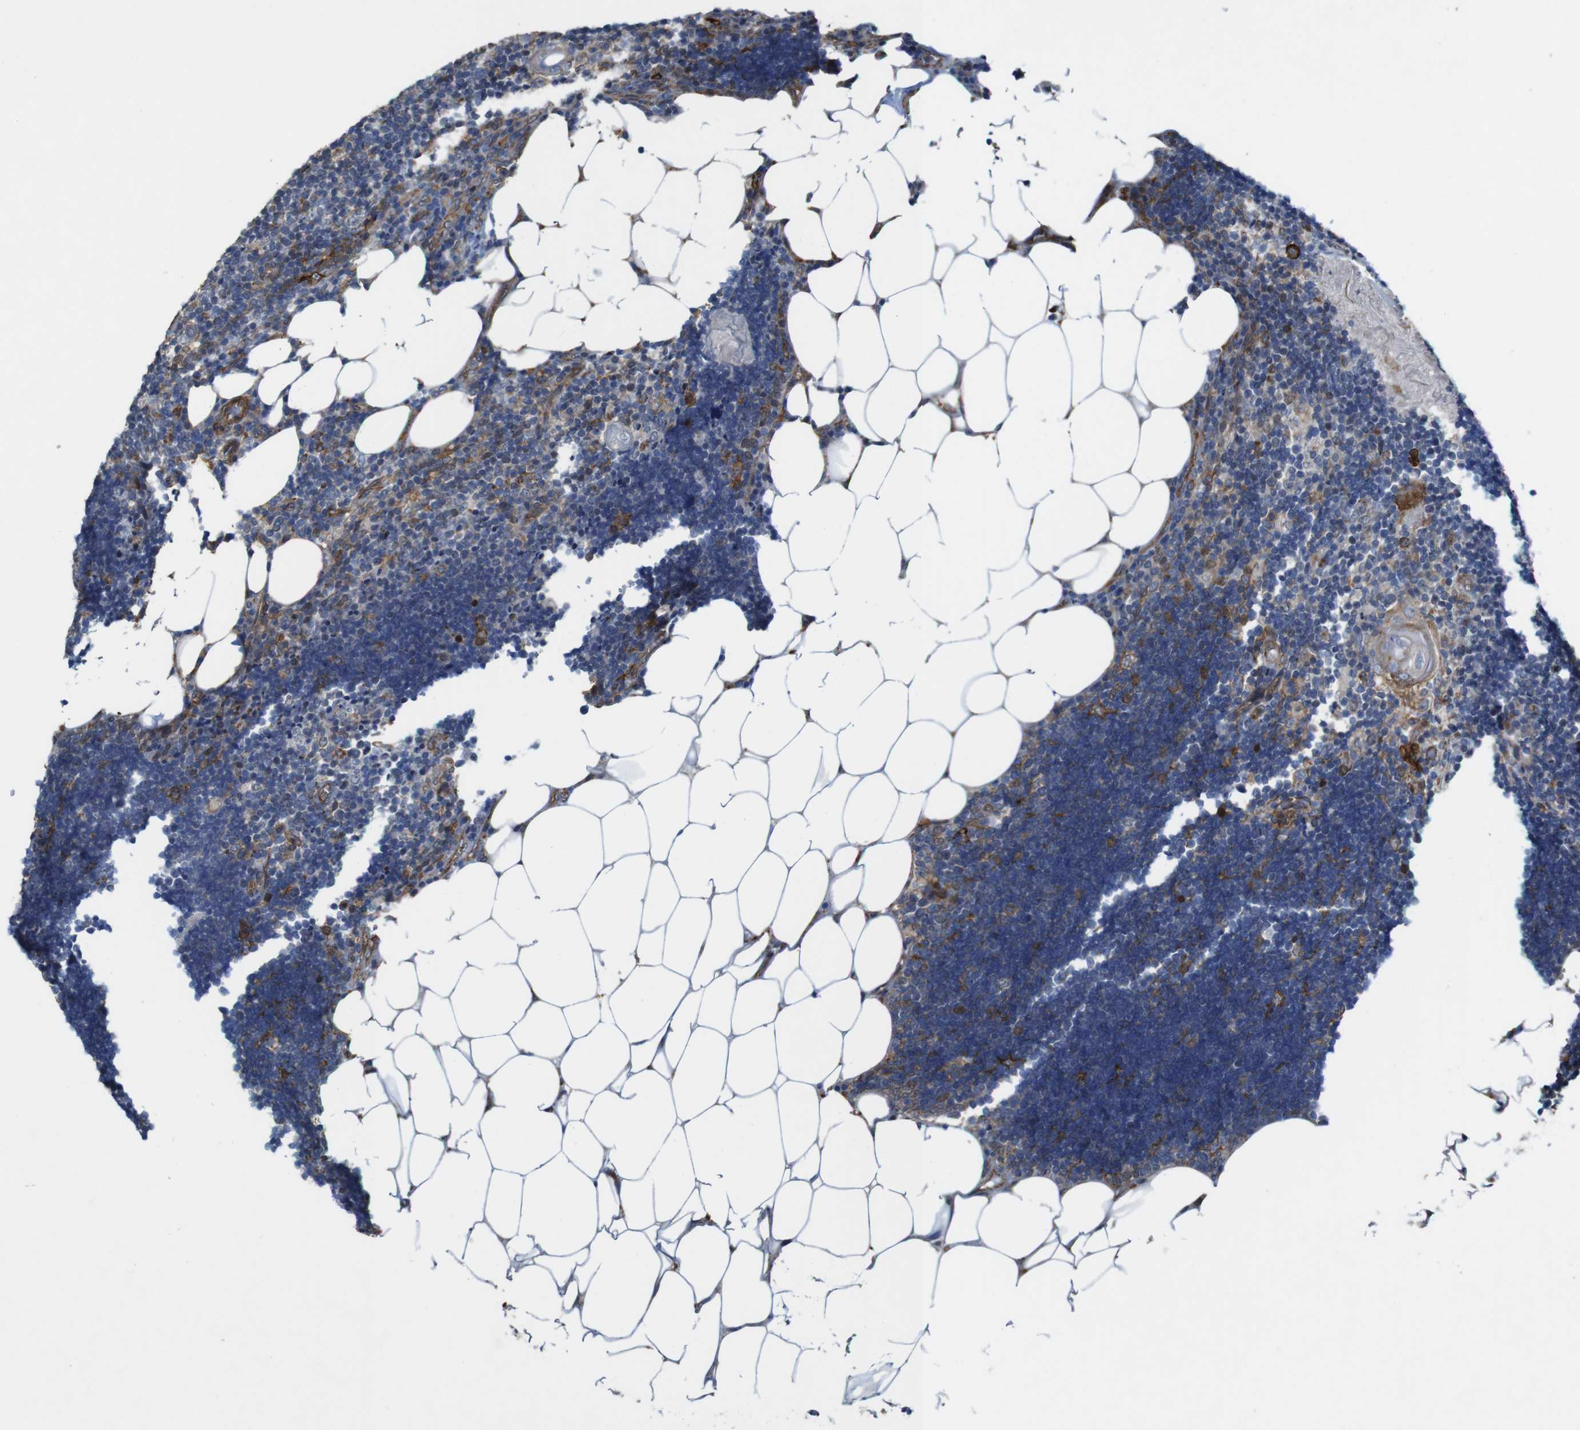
{"staining": {"intensity": "moderate", "quantity": ">75%", "location": "cytoplasmic/membranous"}, "tissue": "lymph node", "cell_type": "Germinal center cells", "image_type": "normal", "snomed": [{"axis": "morphology", "description": "Normal tissue, NOS"}, {"axis": "topography", "description": "Lymph node"}], "caption": "IHC (DAB) staining of benign lymph node shows moderate cytoplasmic/membranous protein positivity in approximately >75% of germinal center cells. The staining was performed using DAB, with brown indicating positive protein expression. Nuclei are stained blue with hematoxylin.", "gene": "PTGER4", "patient": {"sex": "male", "age": 33}}